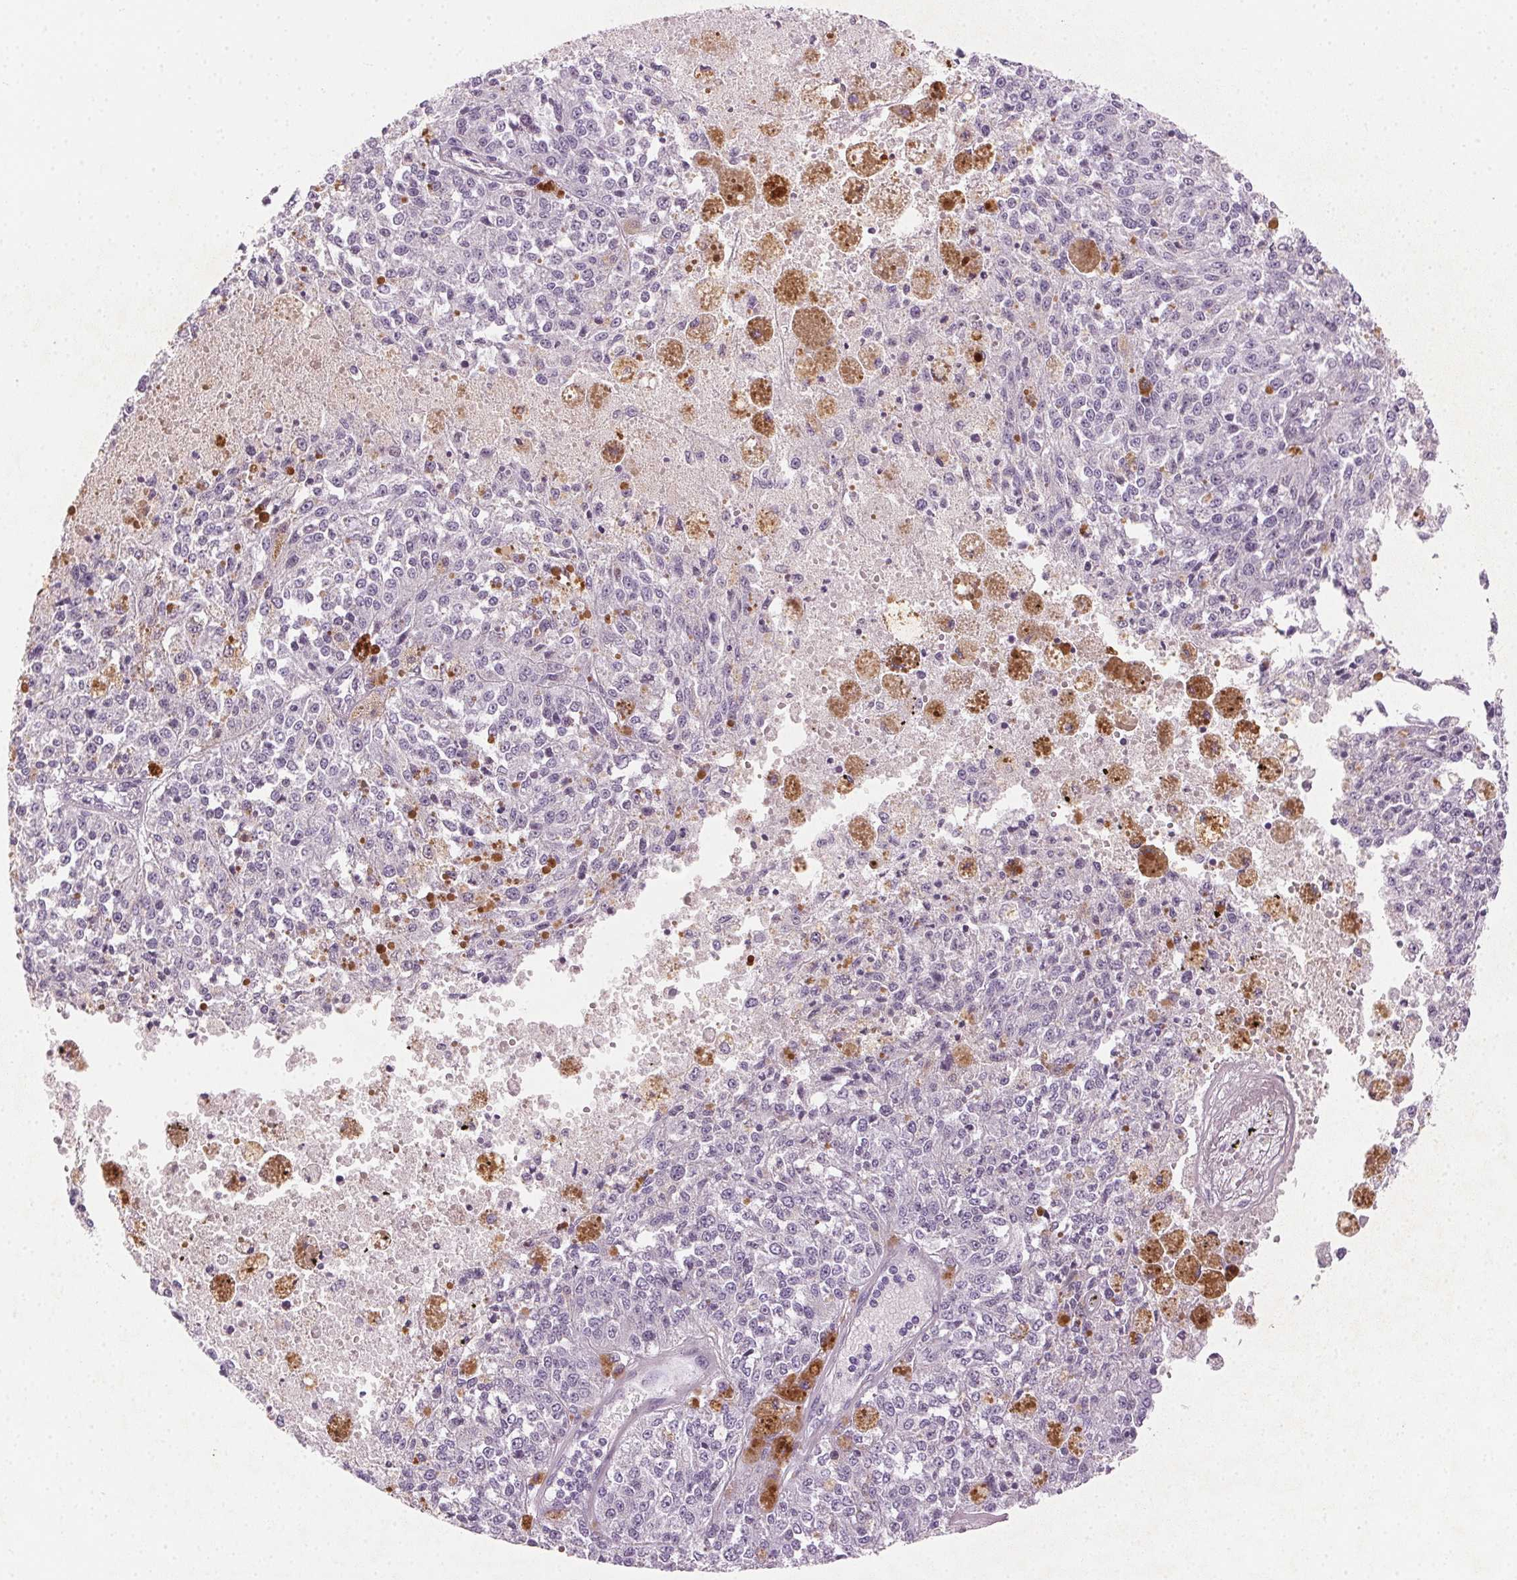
{"staining": {"intensity": "negative", "quantity": "none", "location": "none"}, "tissue": "melanoma", "cell_type": "Tumor cells", "image_type": "cancer", "snomed": [{"axis": "morphology", "description": "Malignant melanoma, Metastatic site"}, {"axis": "topography", "description": "Lymph node"}], "caption": "The immunohistochemistry histopathology image has no significant expression in tumor cells of malignant melanoma (metastatic site) tissue.", "gene": "HSF5", "patient": {"sex": "female", "age": 64}}